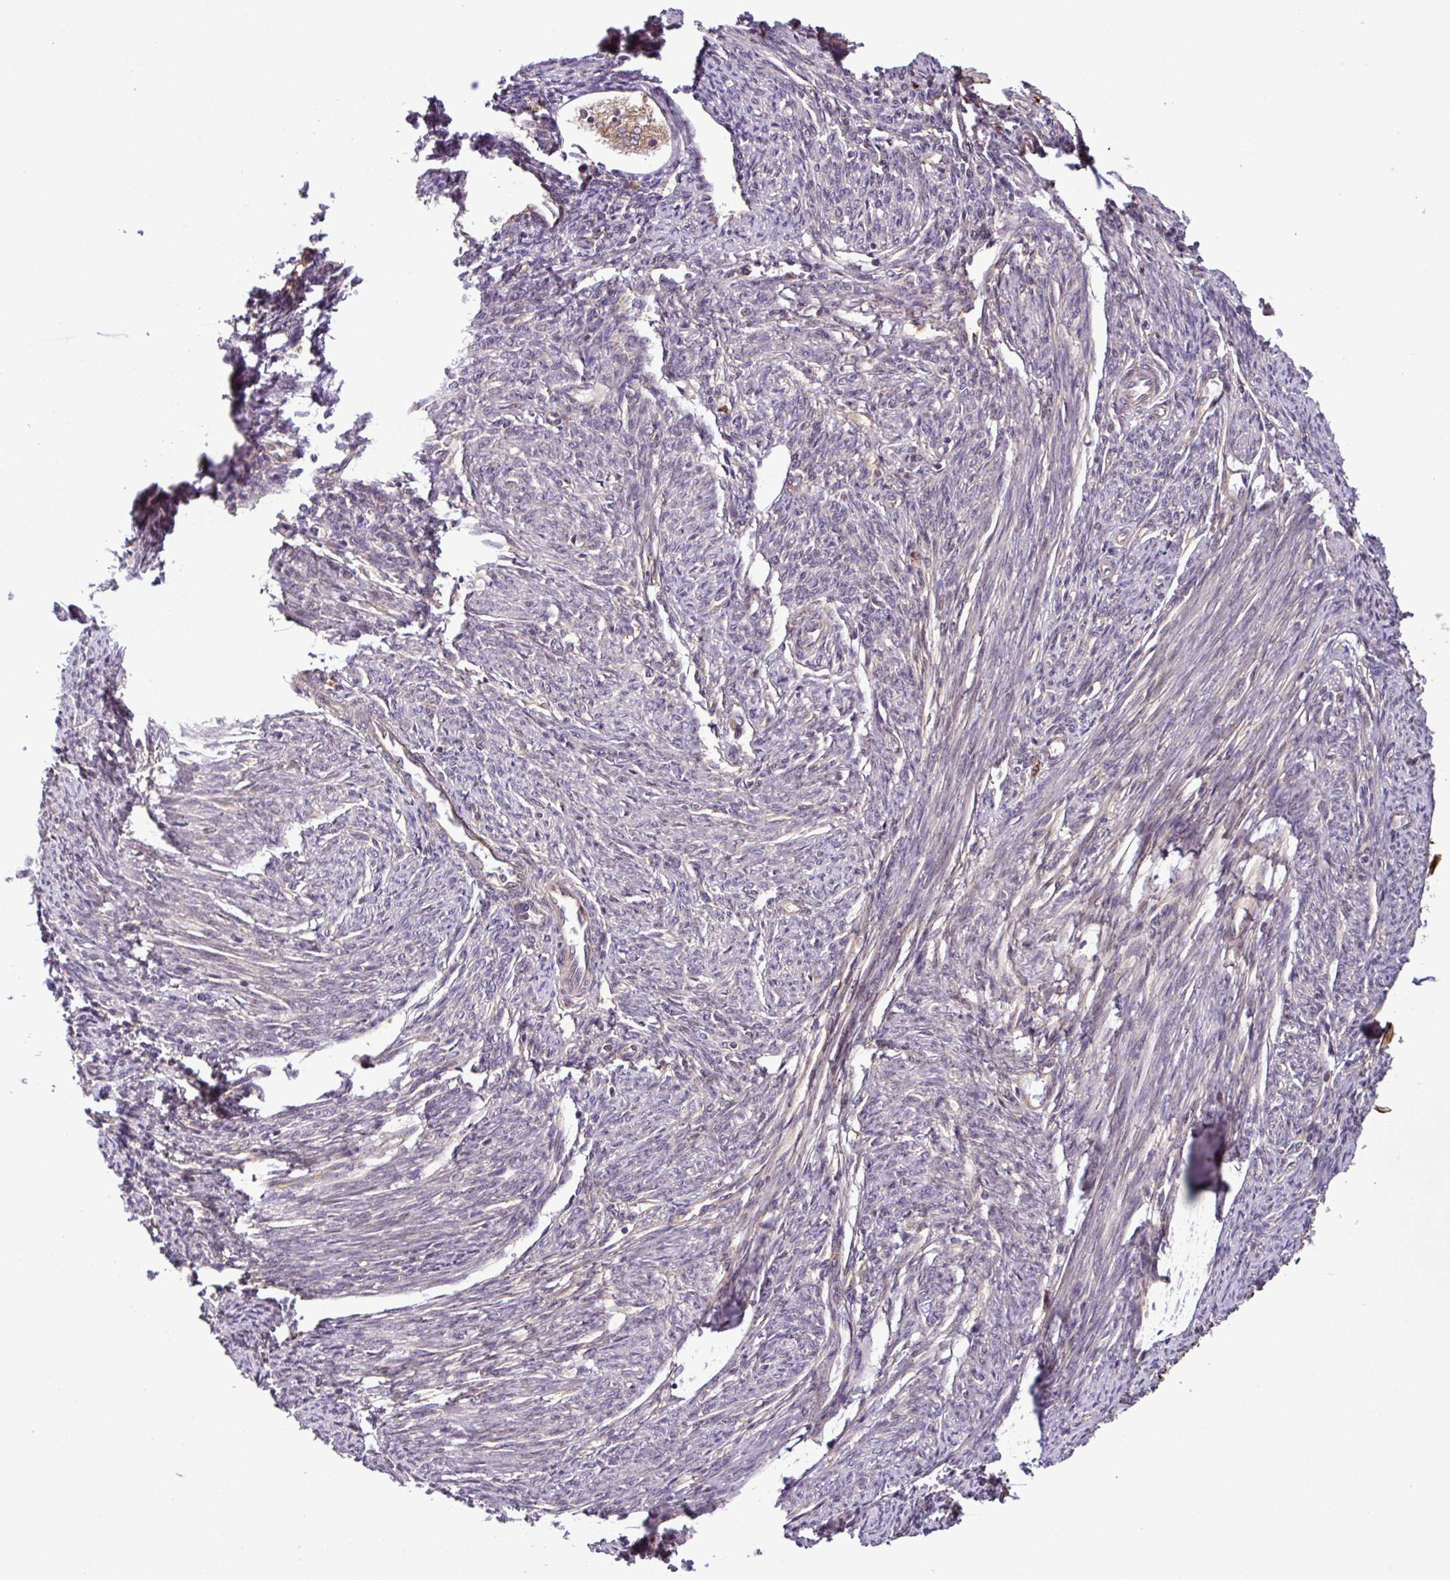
{"staining": {"intensity": "moderate", "quantity": "25%-75%", "location": "cytoplasmic/membranous"}, "tissue": "smooth muscle", "cell_type": "Smooth muscle cells", "image_type": "normal", "snomed": [{"axis": "morphology", "description": "Normal tissue, NOS"}, {"axis": "topography", "description": "Smooth muscle"}, {"axis": "topography", "description": "Fallopian tube"}], "caption": "IHC (DAB (3,3'-diaminobenzidine)) staining of normal smooth muscle demonstrates moderate cytoplasmic/membranous protein positivity in approximately 25%-75% of smooth muscle cells.", "gene": "DLGAP4", "patient": {"sex": "female", "age": 59}}